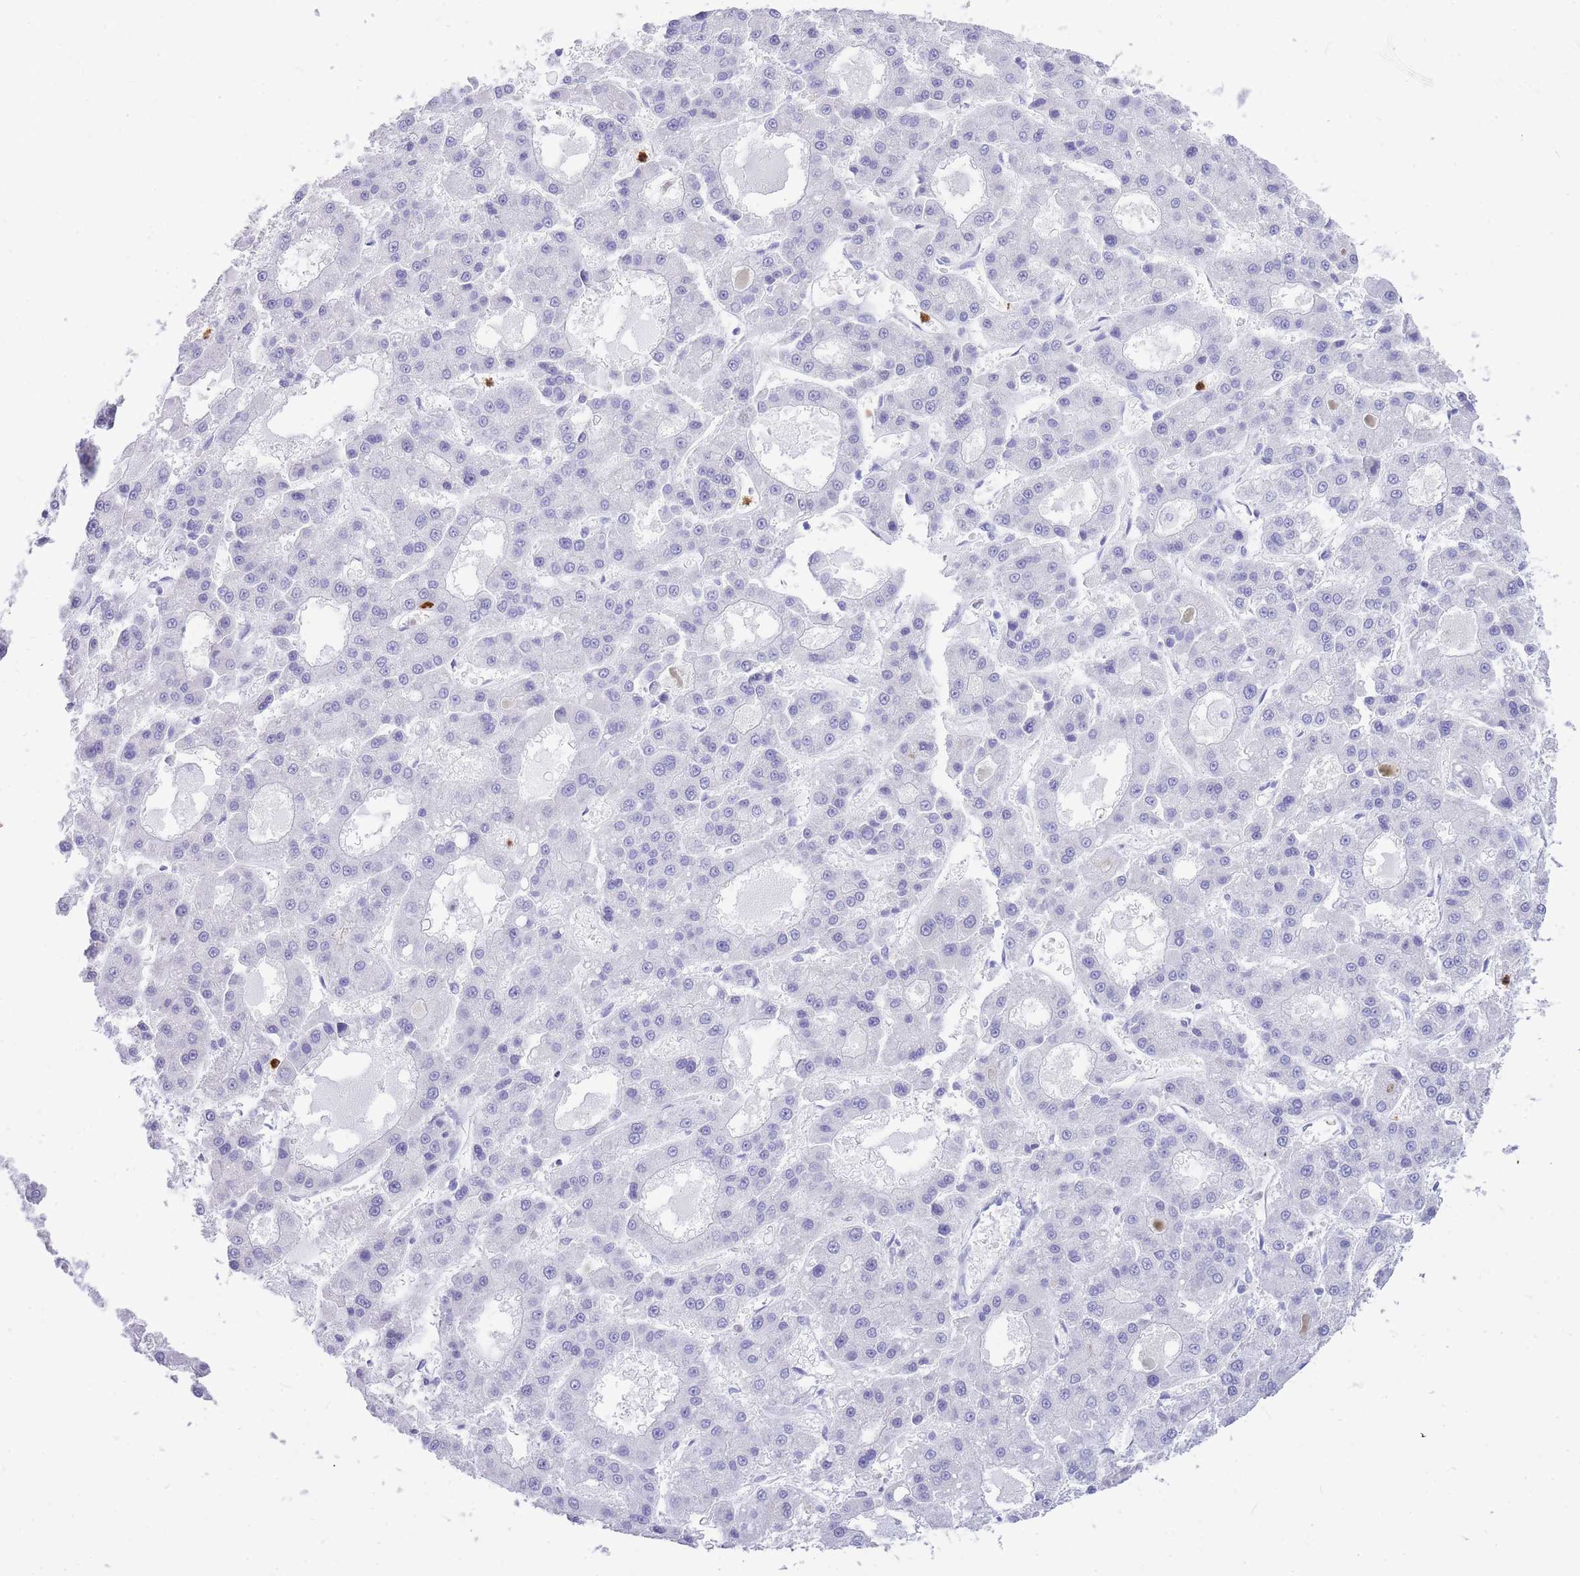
{"staining": {"intensity": "negative", "quantity": "none", "location": "none"}, "tissue": "liver cancer", "cell_type": "Tumor cells", "image_type": "cancer", "snomed": [{"axis": "morphology", "description": "Carcinoma, Hepatocellular, NOS"}, {"axis": "topography", "description": "Liver"}], "caption": "The IHC photomicrograph has no significant staining in tumor cells of liver cancer (hepatocellular carcinoma) tissue. (Brightfield microscopy of DAB immunohistochemistry at high magnification).", "gene": "HERC1", "patient": {"sex": "male", "age": 70}}